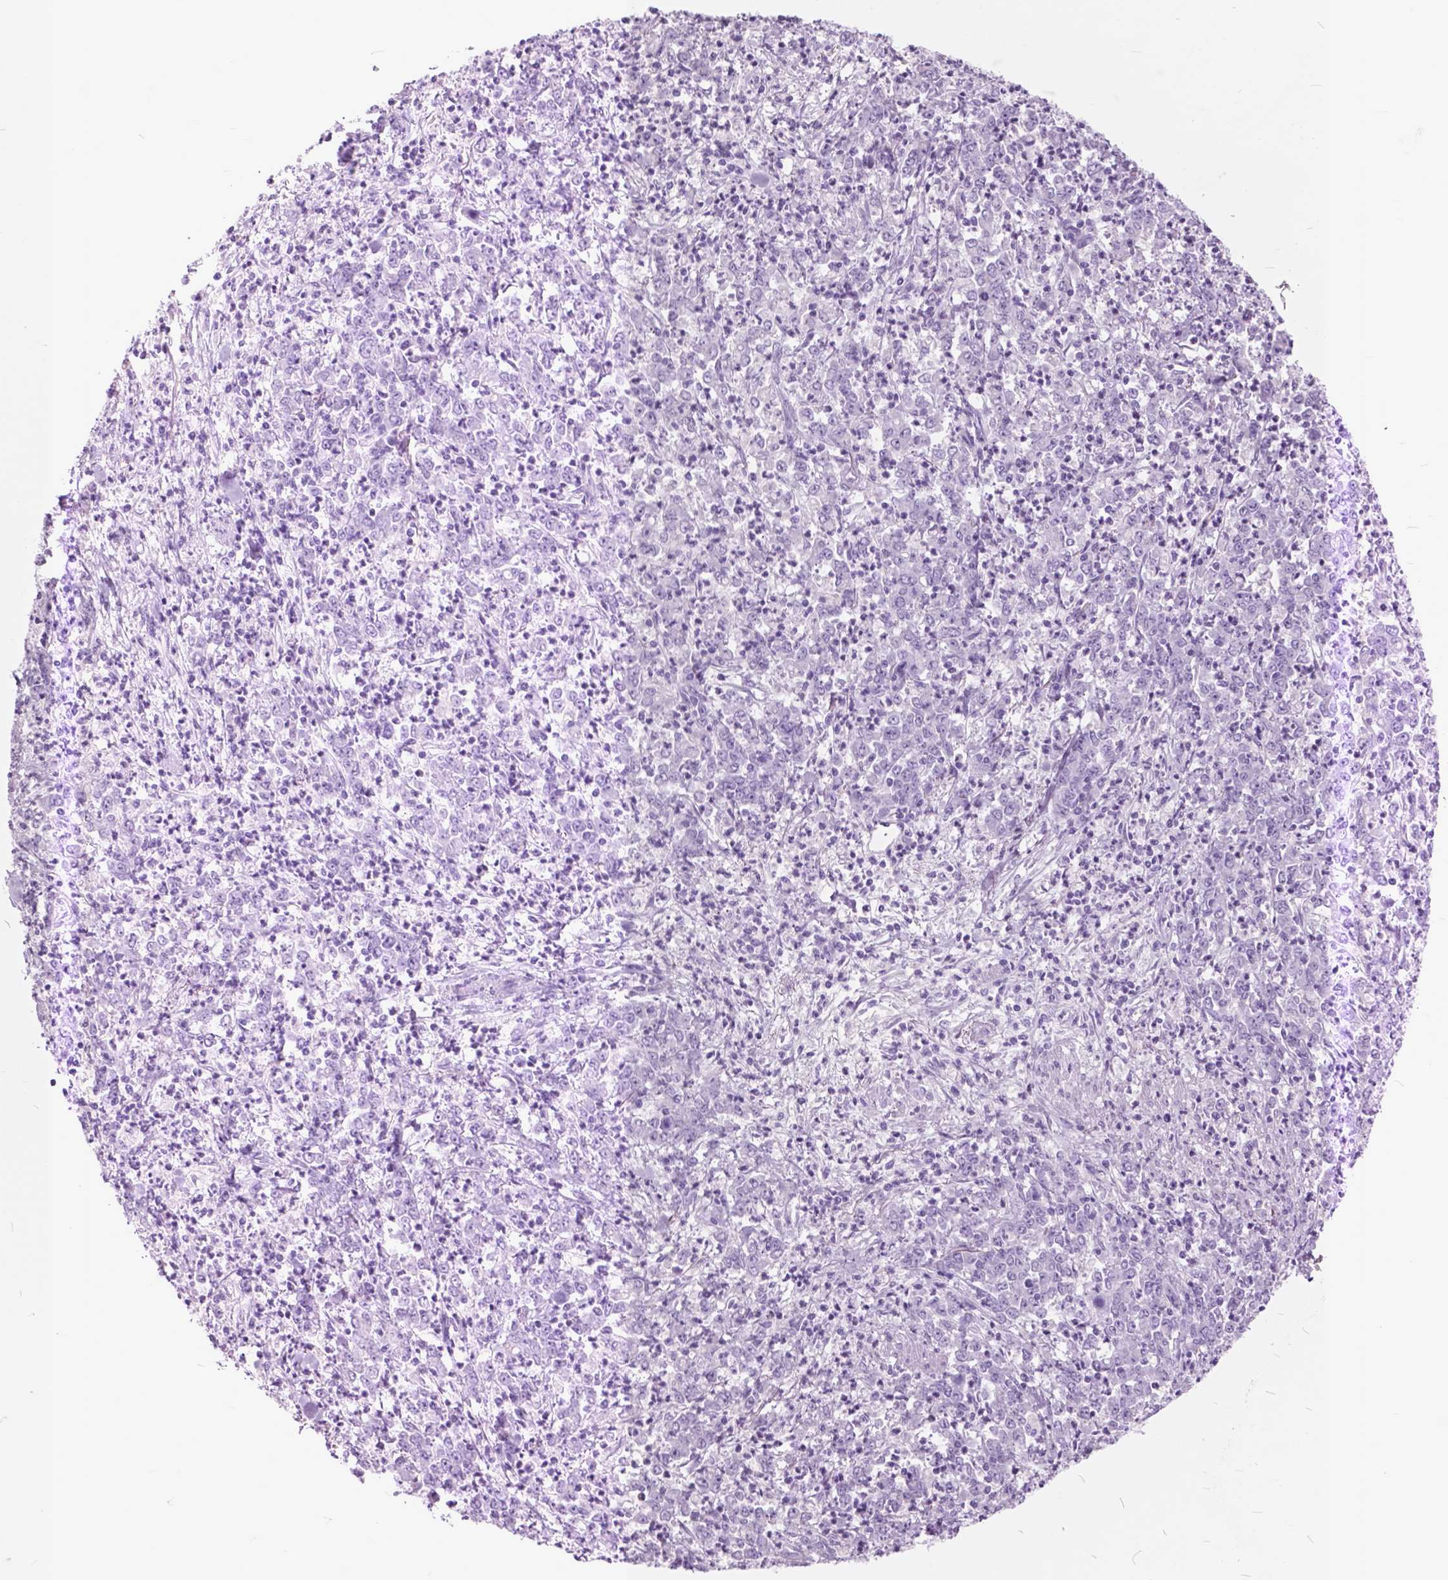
{"staining": {"intensity": "negative", "quantity": "none", "location": "none"}, "tissue": "stomach cancer", "cell_type": "Tumor cells", "image_type": "cancer", "snomed": [{"axis": "morphology", "description": "Adenocarcinoma, NOS"}, {"axis": "topography", "description": "Stomach, lower"}], "caption": "A histopathology image of human stomach cancer is negative for staining in tumor cells.", "gene": "GDF9", "patient": {"sex": "female", "age": 71}}